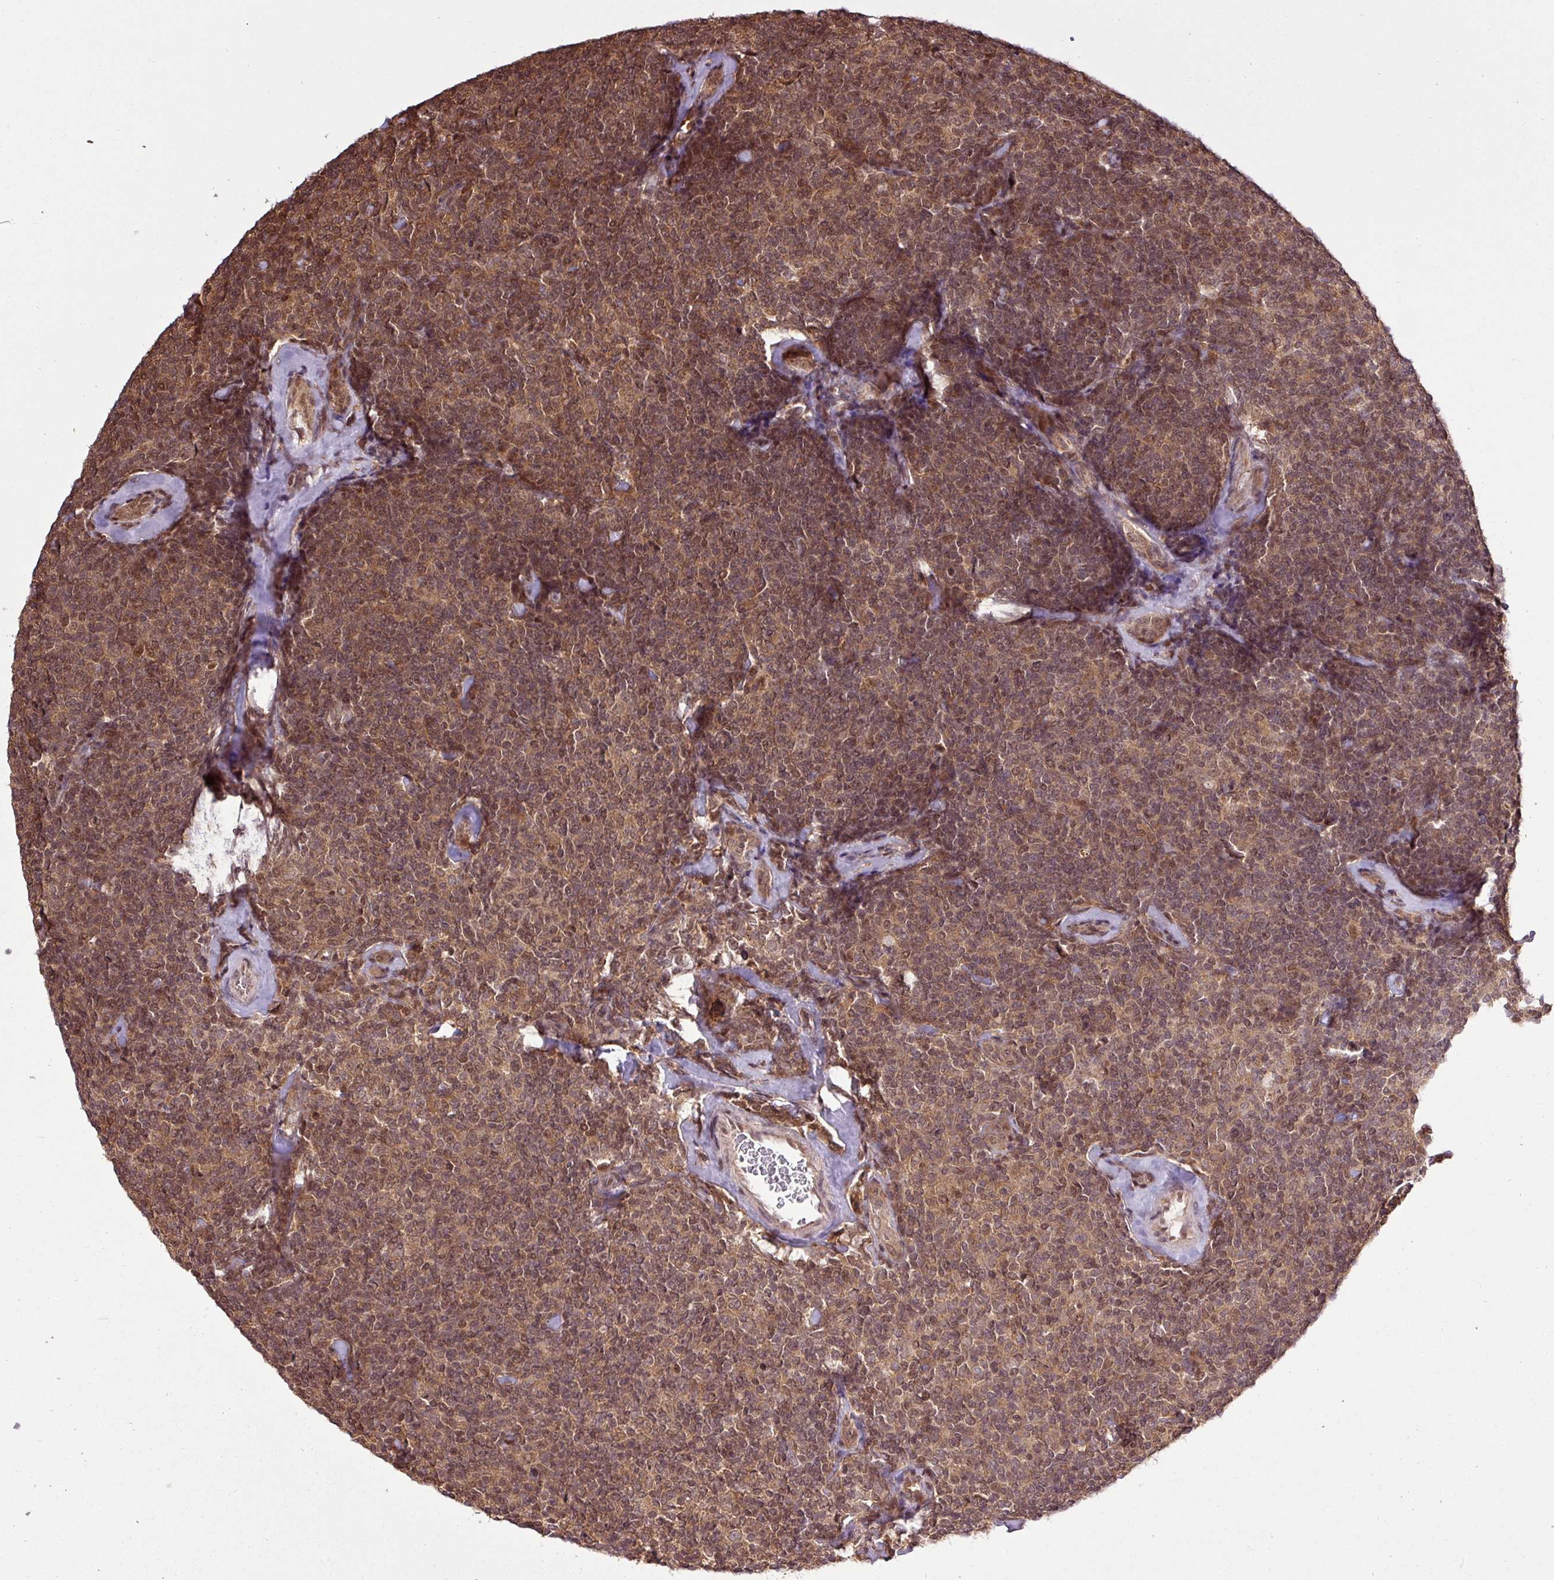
{"staining": {"intensity": "moderate", "quantity": ">75%", "location": "cytoplasmic/membranous,nuclear"}, "tissue": "lymphoma", "cell_type": "Tumor cells", "image_type": "cancer", "snomed": [{"axis": "morphology", "description": "Malignant lymphoma, non-Hodgkin's type, Low grade"}, {"axis": "topography", "description": "Lymph node"}], "caption": "Approximately >75% of tumor cells in human low-grade malignant lymphoma, non-Hodgkin's type display moderate cytoplasmic/membranous and nuclear protein positivity as visualized by brown immunohistochemical staining.", "gene": "ITPKC", "patient": {"sex": "female", "age": 56}}